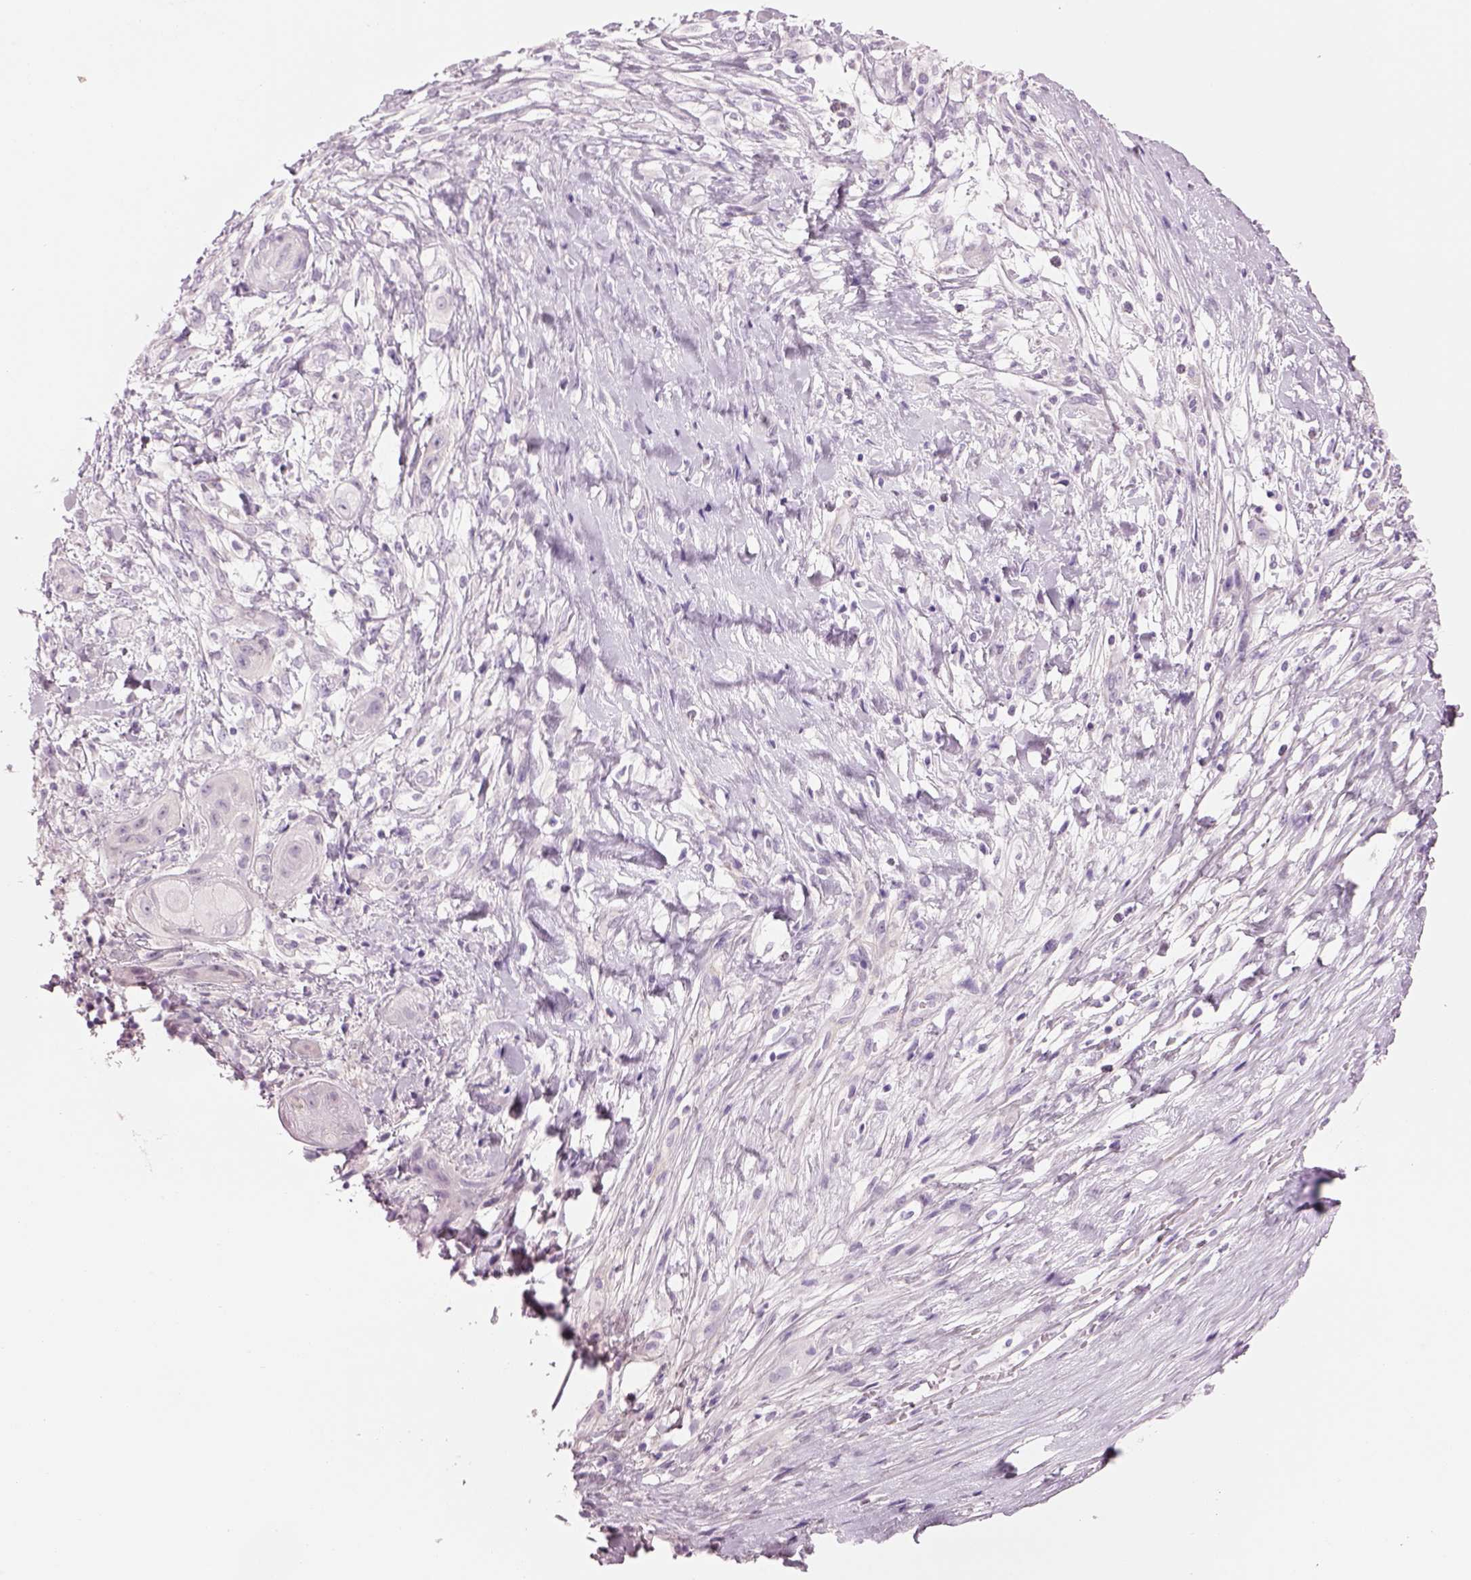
{"staining": {"intensity": "negative", "quantity": "none", "location": "none"}, "tissue": "skin cancer", "cell_type": "Tumor cells", "image_type": "cancer", "snomed": [{"axis": "morphology", "description": "Squamous cell carcinoma, NOS"}, {"axis": "topography", "description": "Skin"}], "caption": "Skin cancer was stained to show a protein in brown. There is no significant staining in tumor cells. (Brightfield microscopy of DAB immunohistochemistry at high magnification).", "gene": "MDH1B", "patient": {"sex": "male", "age": 62}}